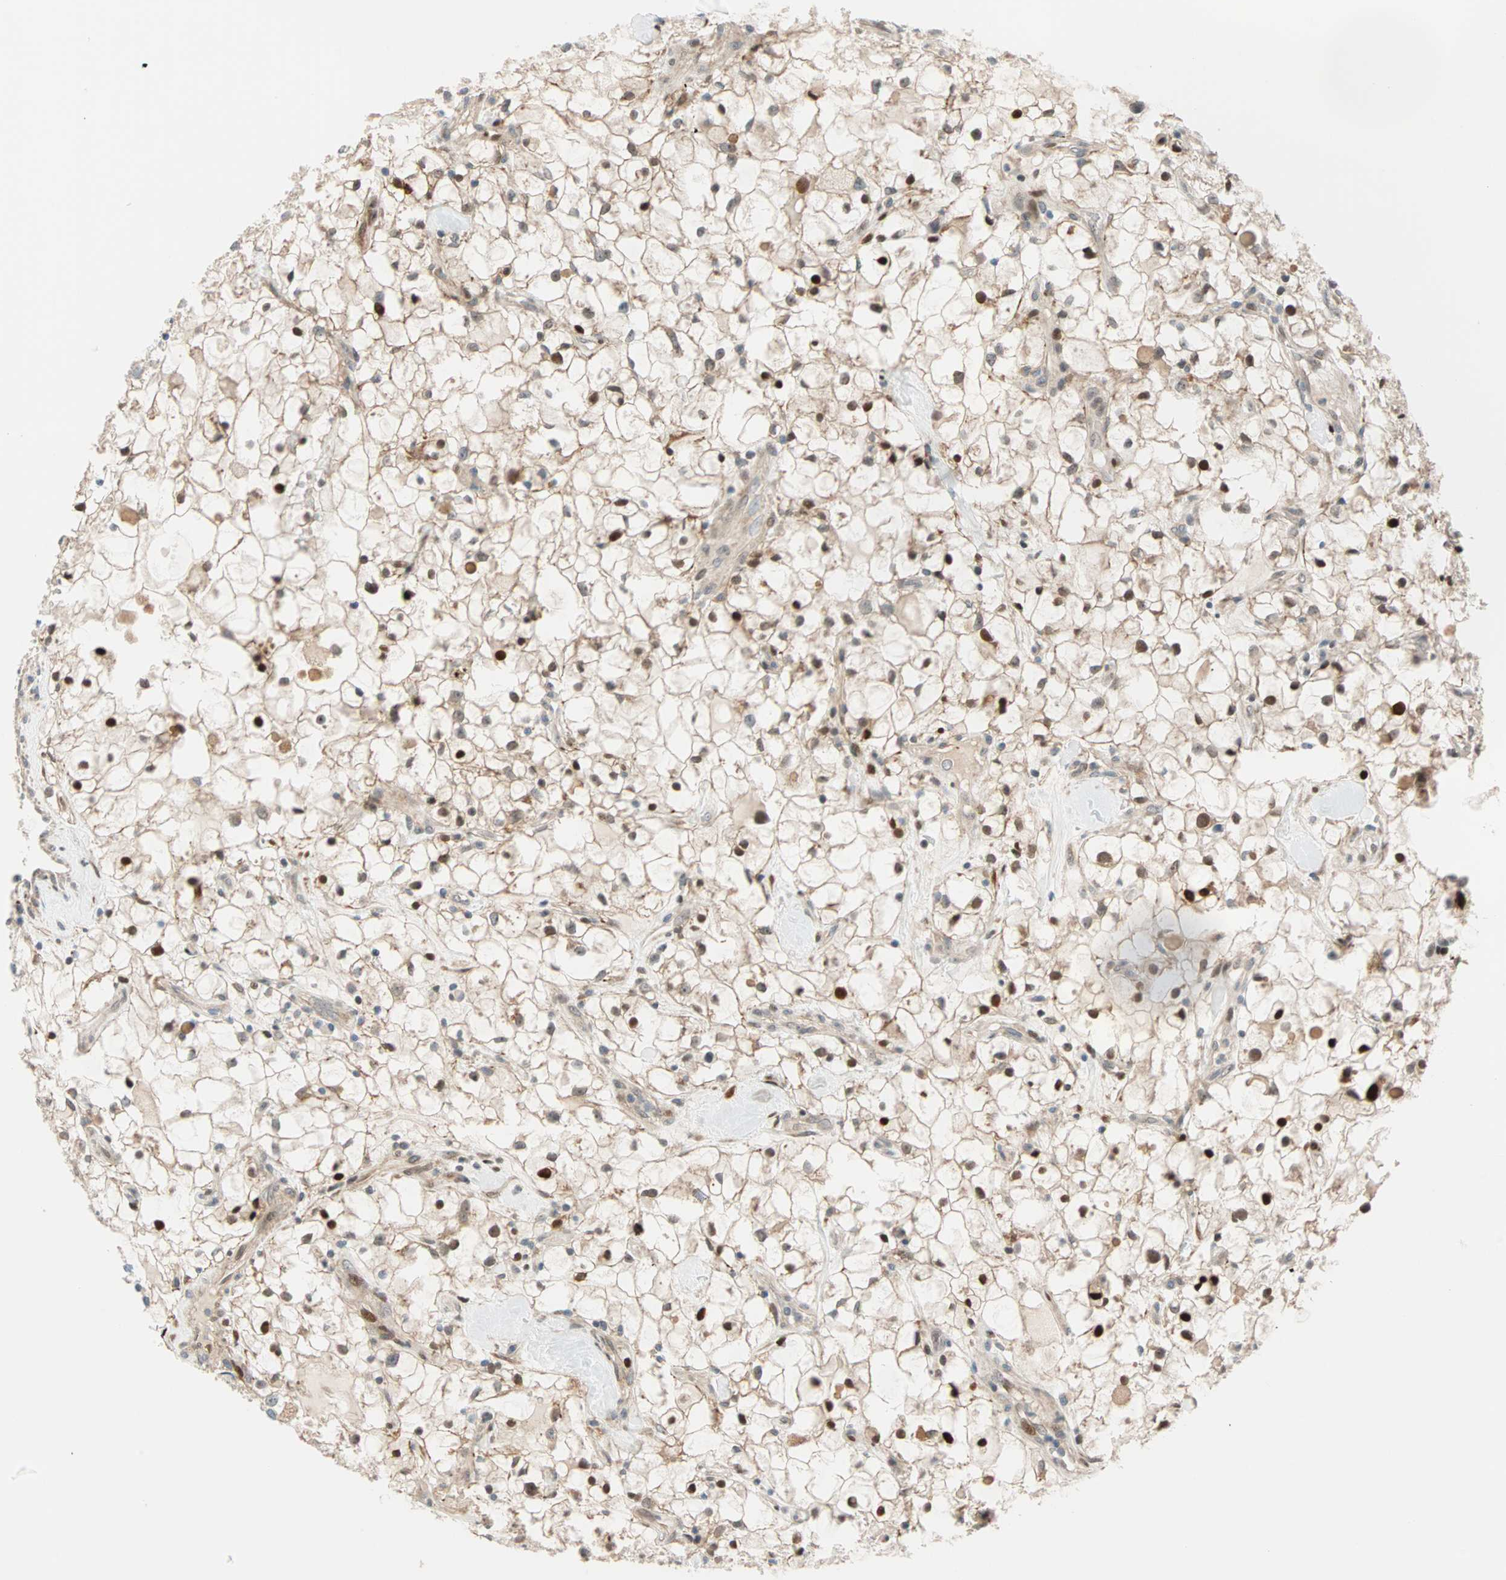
{"staining": {"intensity": "moderate", "quantity": "25%-75%", "location": "cytoplasmic/membranous,nuclear"}, "tissue": "renal cancer", "cell_type": "Tumor cells", "image_type": "cancer", "snomed": [{"axis": "morphology", "description": "Adenocarcinoma, NOS"}, {"axis": "topography", "description": "Kidney"}], "caption": "Renal adenocarcinoma stained for a protein (brown) displays moderate cytoplasmic/membranous and nuclear positive expression in about 25%-75% of tumor cells.", "gene": "HECW1", "patient": {"sex": "female", "age": 60}}